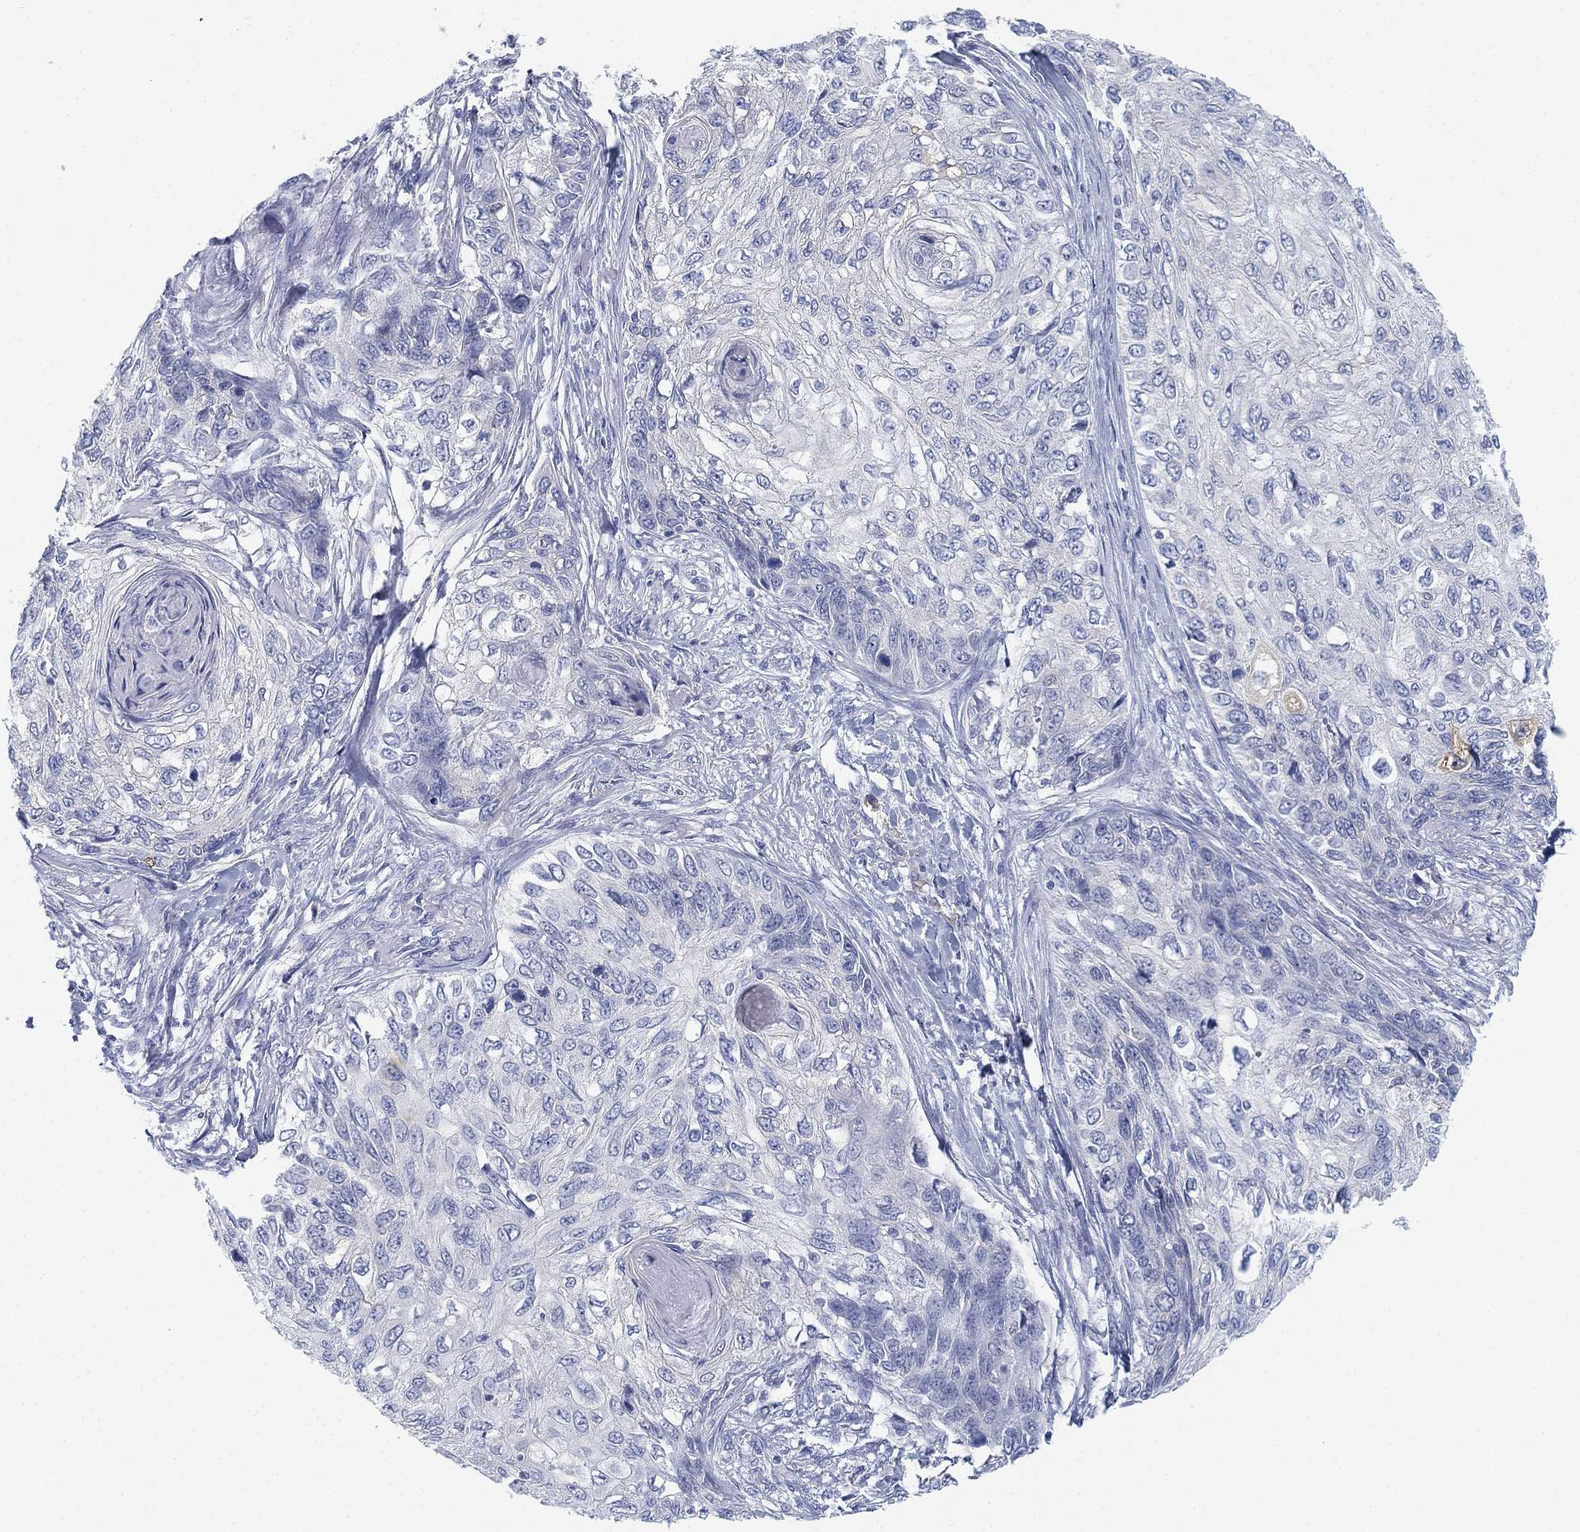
{"staining": {"intensity": "negative", "quantity": "none", "location": "none"}, "tissue": "skin cancer", "cell_type": "Tumor cells", "image_type": "cancer", "snomed": [{"axis": "morphology", "description": "Squamous cell carcinoma, NOS"}, {"axis": "topography", "description": "Skin"}], "caption": "Skin cancer was stained to show a protein in brown. There is no significant expression in tumor cells. (Brightfield microscopy of DAB IHC at high magnification).", "gene": "GCNA", "patient": {"sex": "male", "age": 92}}